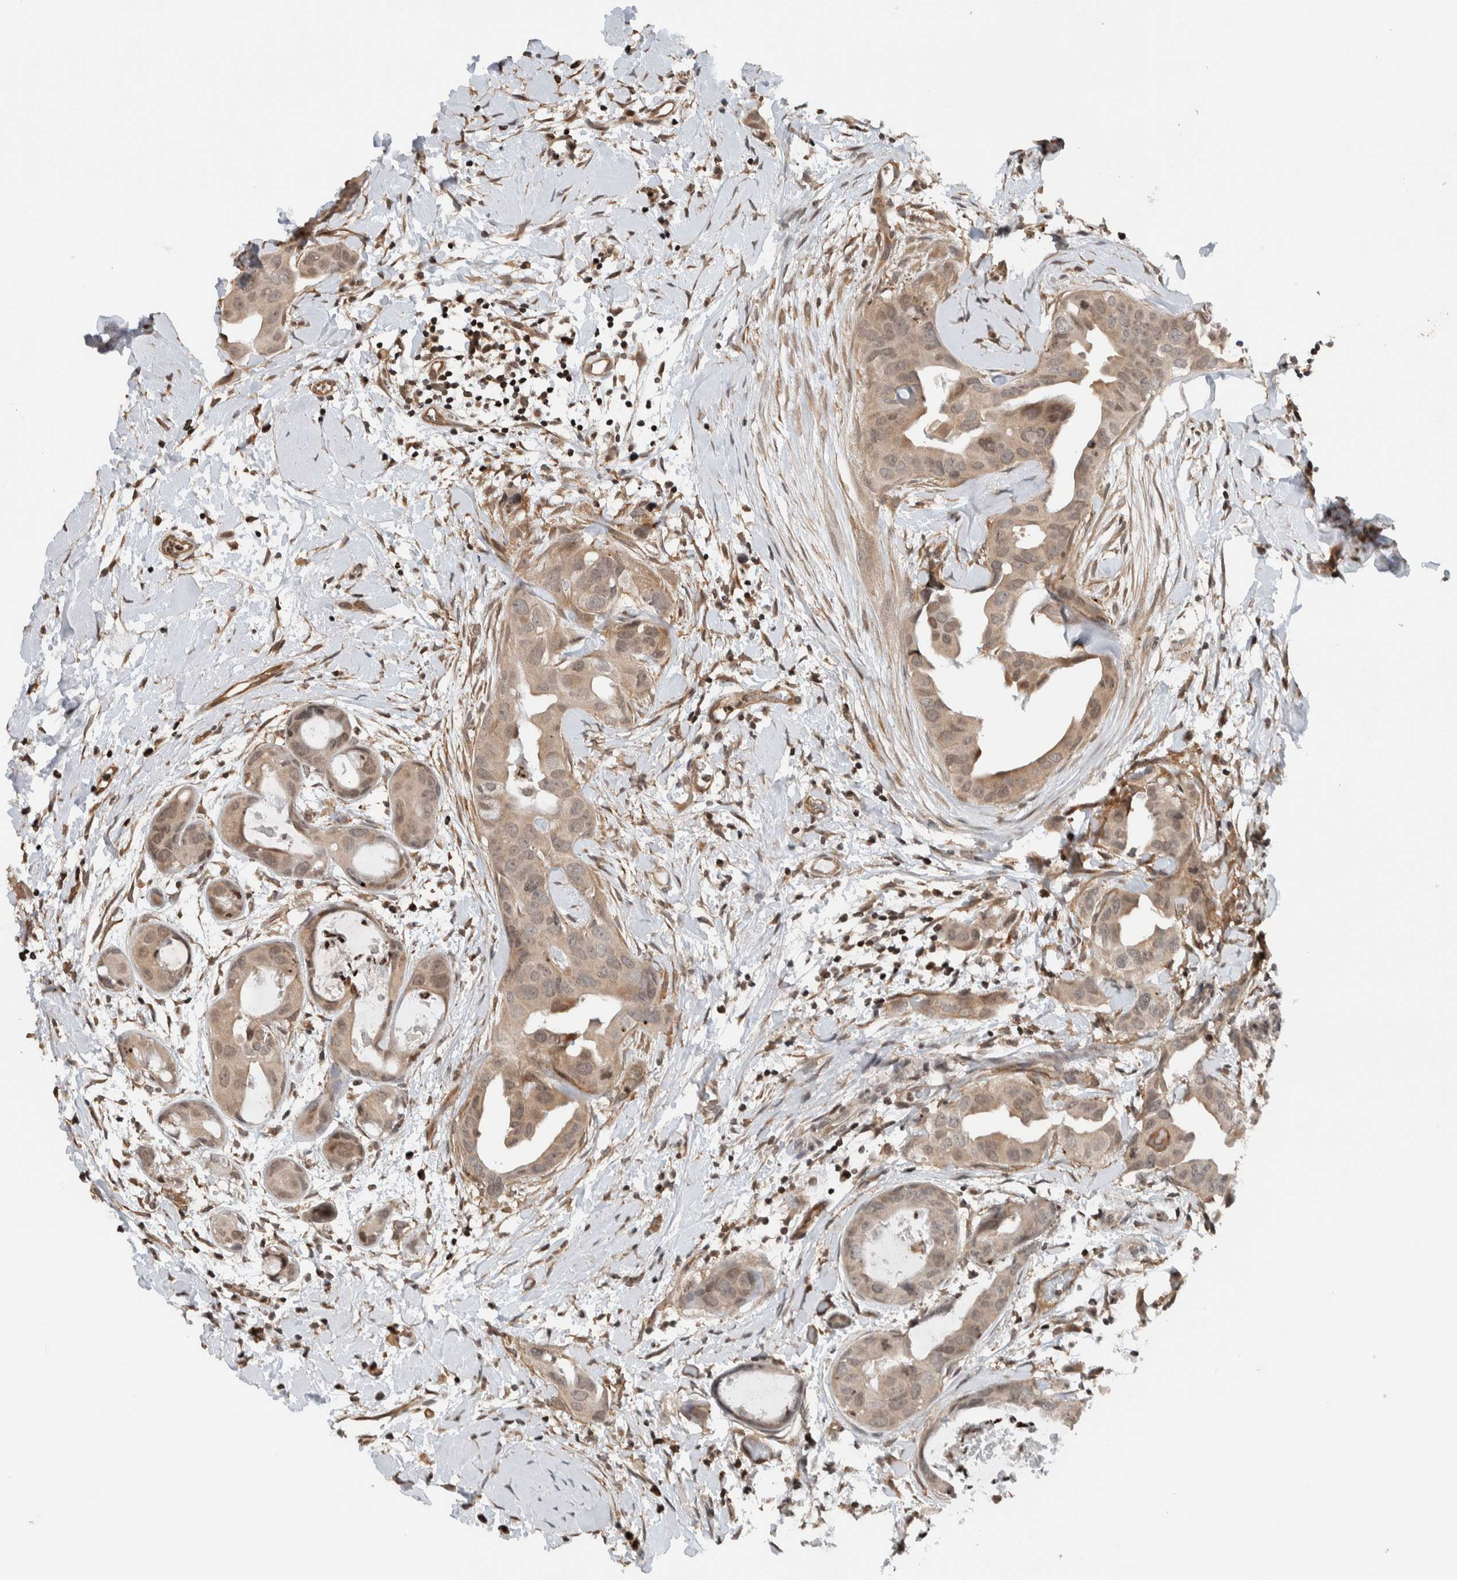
{"staining": {"intensity": "weak", "quantity": "25%-75%", "location": "cytoplasmic/membranous,nuclear"}, "tissue": "breast cancer", "cell_type": "Tumor cells", "image_type": "cancer", "snomed": [{"axis": "morphology", "description": "Duct carcinoma"}, {"axis": "topography", "description": "Breast"}], "caption": "Approximately 25%-75% of tumor cells in breast cancer reveal weak cytoplasmic/membranous and nuclear protein expression as visualized by brown immunohistochemical staining.", "gene": "NPLOC4", "patient": {"sex": "female", "age": 40}}